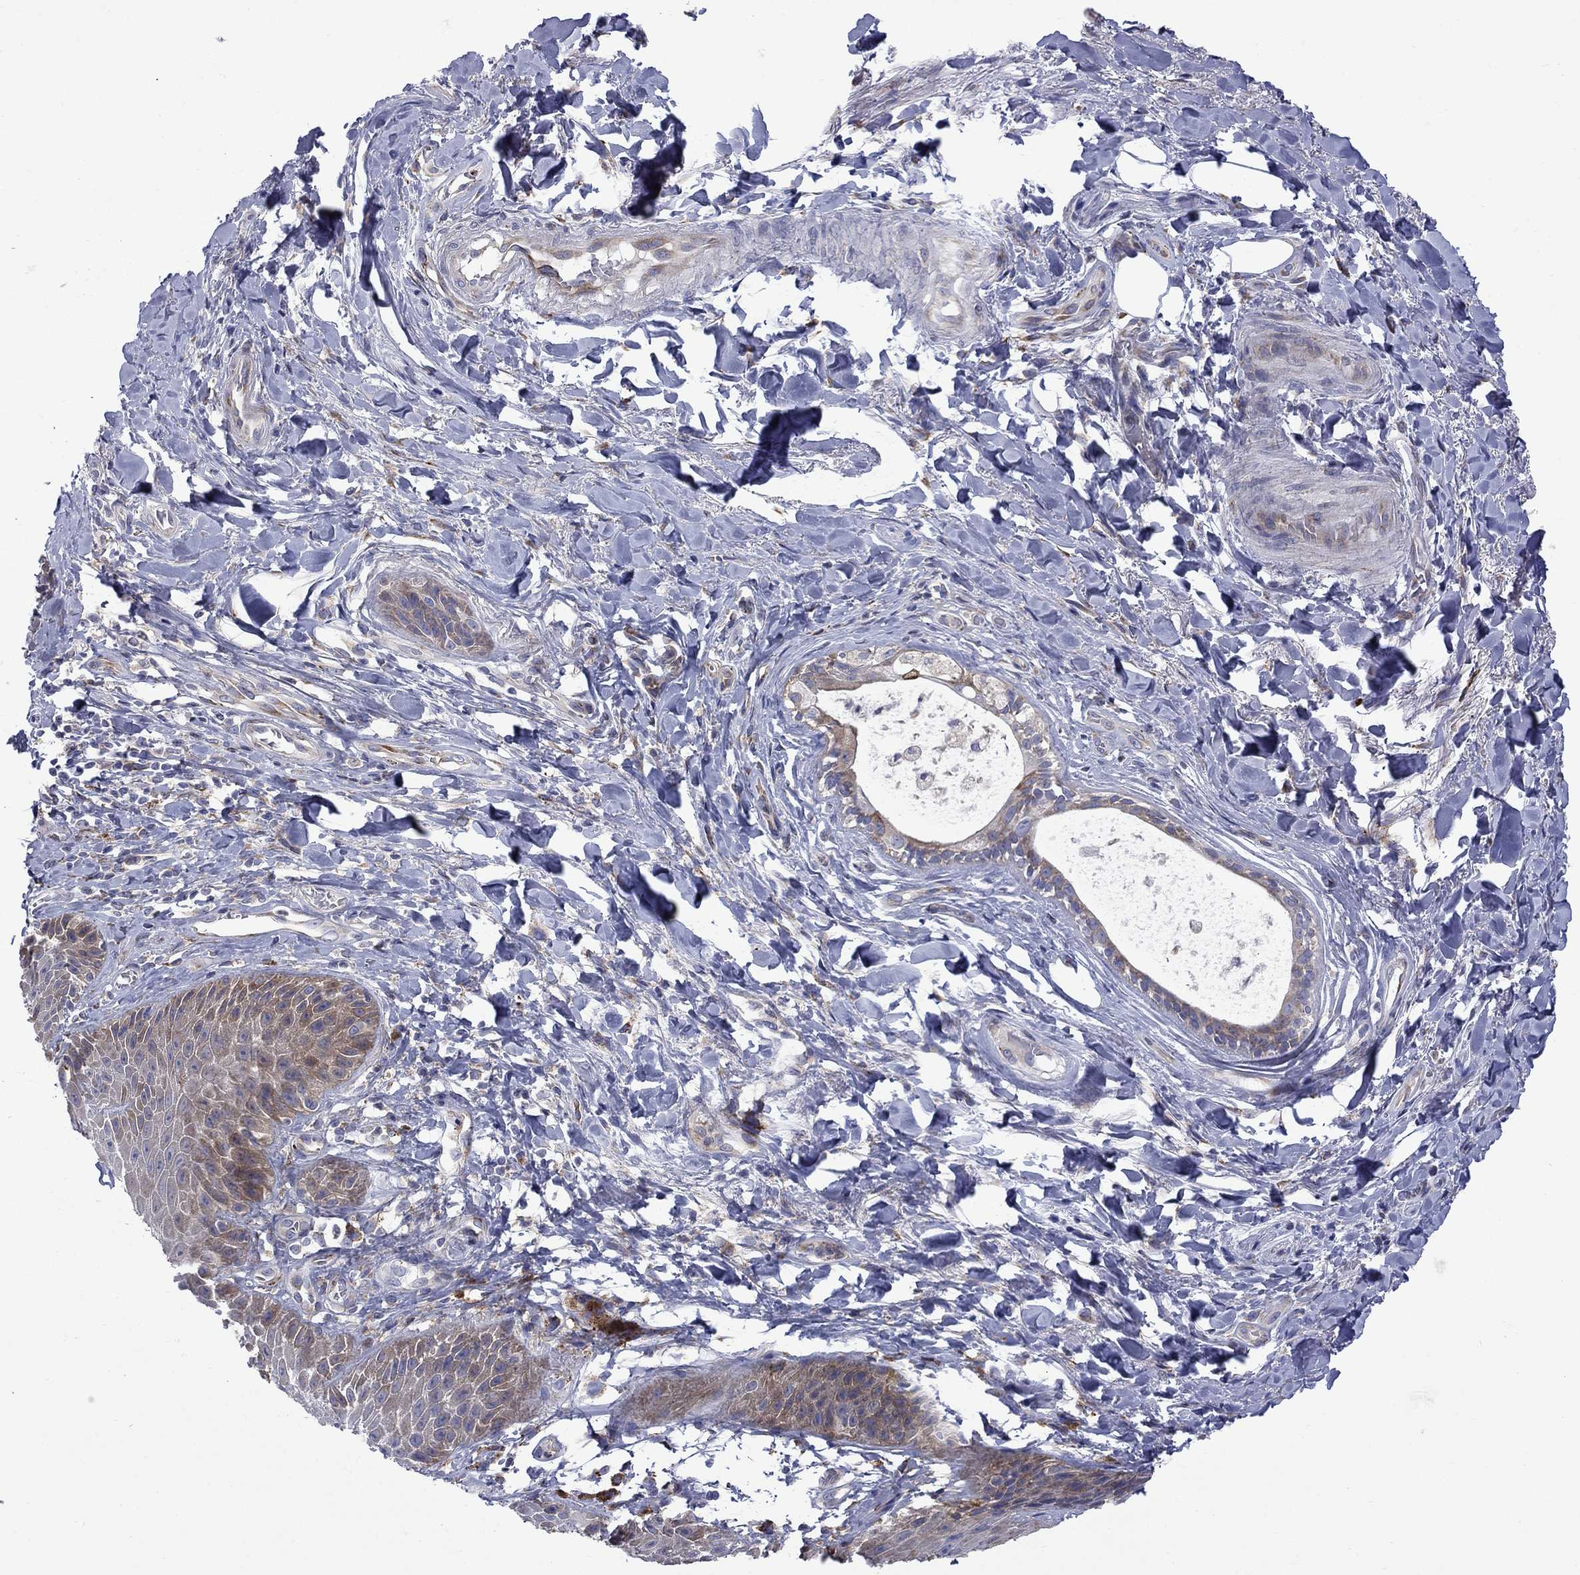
{"staining": {"intensity": "moderate", "quantity": "<25%", "location": "cytoplasmic/membranous"}, "tissue": "skin", "cell_type": "Epidermal cells", "image_type": "normal", "snomed": [{"axis": "morphology", "description": "Normal tissue, NOS"}, {"axis": "topography", "description": "Anal"}, {"axis": "topography", "description": "Peripheral nerve tissue"}], "caption": "Moderate cytoplasmic/membranous staining for a protein is identified in approximately <25% of epidermal cells of normal skin using immunohistochemistry (IHC).", "gene": "ASNS", "patient": {"sex": "male", "age": 53}}